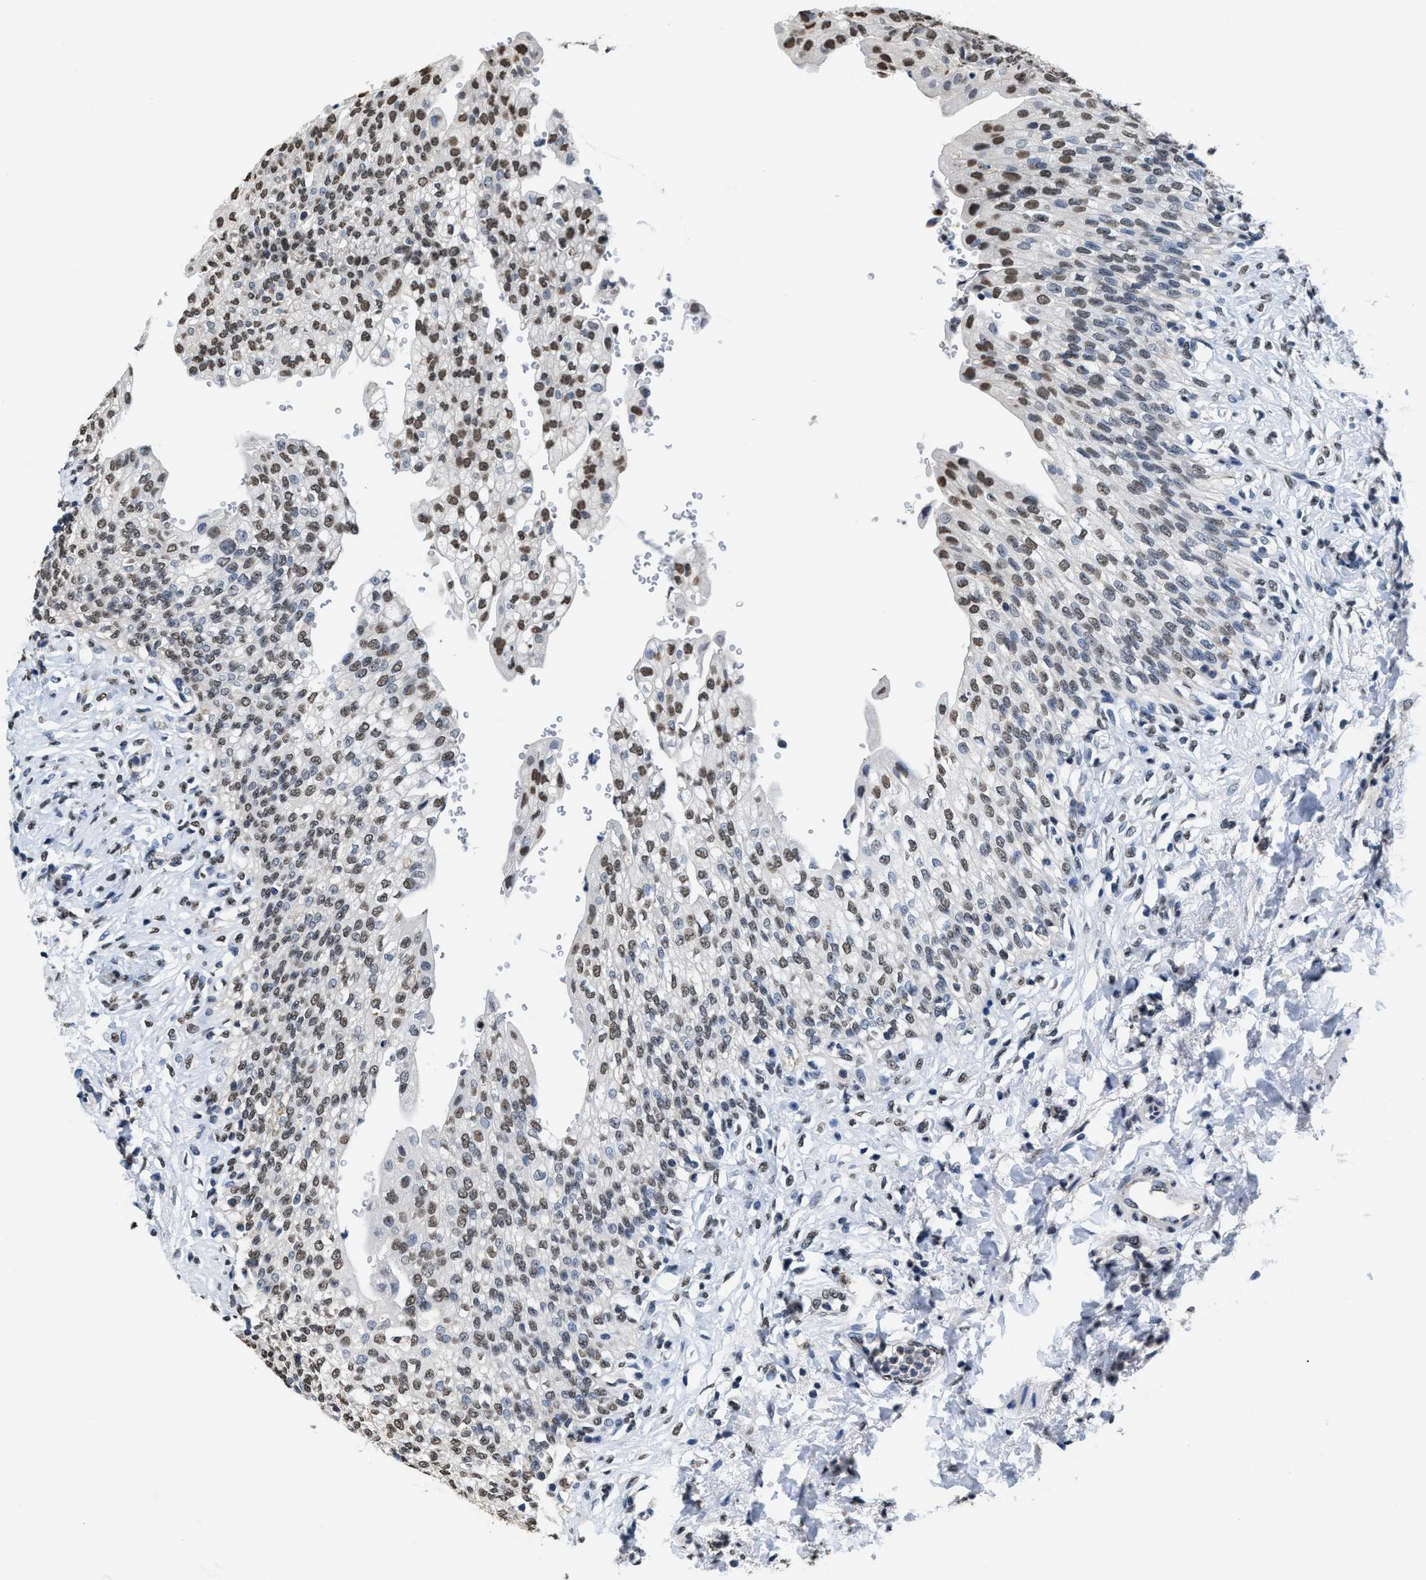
{"staining": {"intensity": "moderate", "quantity": "25%-75%", "location": "nuclear"}, "tissue": "urinary bladder", "cell_type": "Urothelial cells", "image_type": "normal", "snomed": [{"axis": "morphology", "description": "Urothelial carcinoma, High grade"}, {"axis": "topography", "description": "Urinary bladder"}], "caption": "Immunohistochemical staining of benign human urinary bladder exhibits medium levels of moderate nuclear staining in about 25%-75% of urothelial cells. The staining was performed using DAB to visualize the protein expression in brown, while the nuclei were stained in blue with hematoxylin (Magnification: 20x).", "gene": "SUPT16H", "patient": {"sex": "male", "age": 46}}